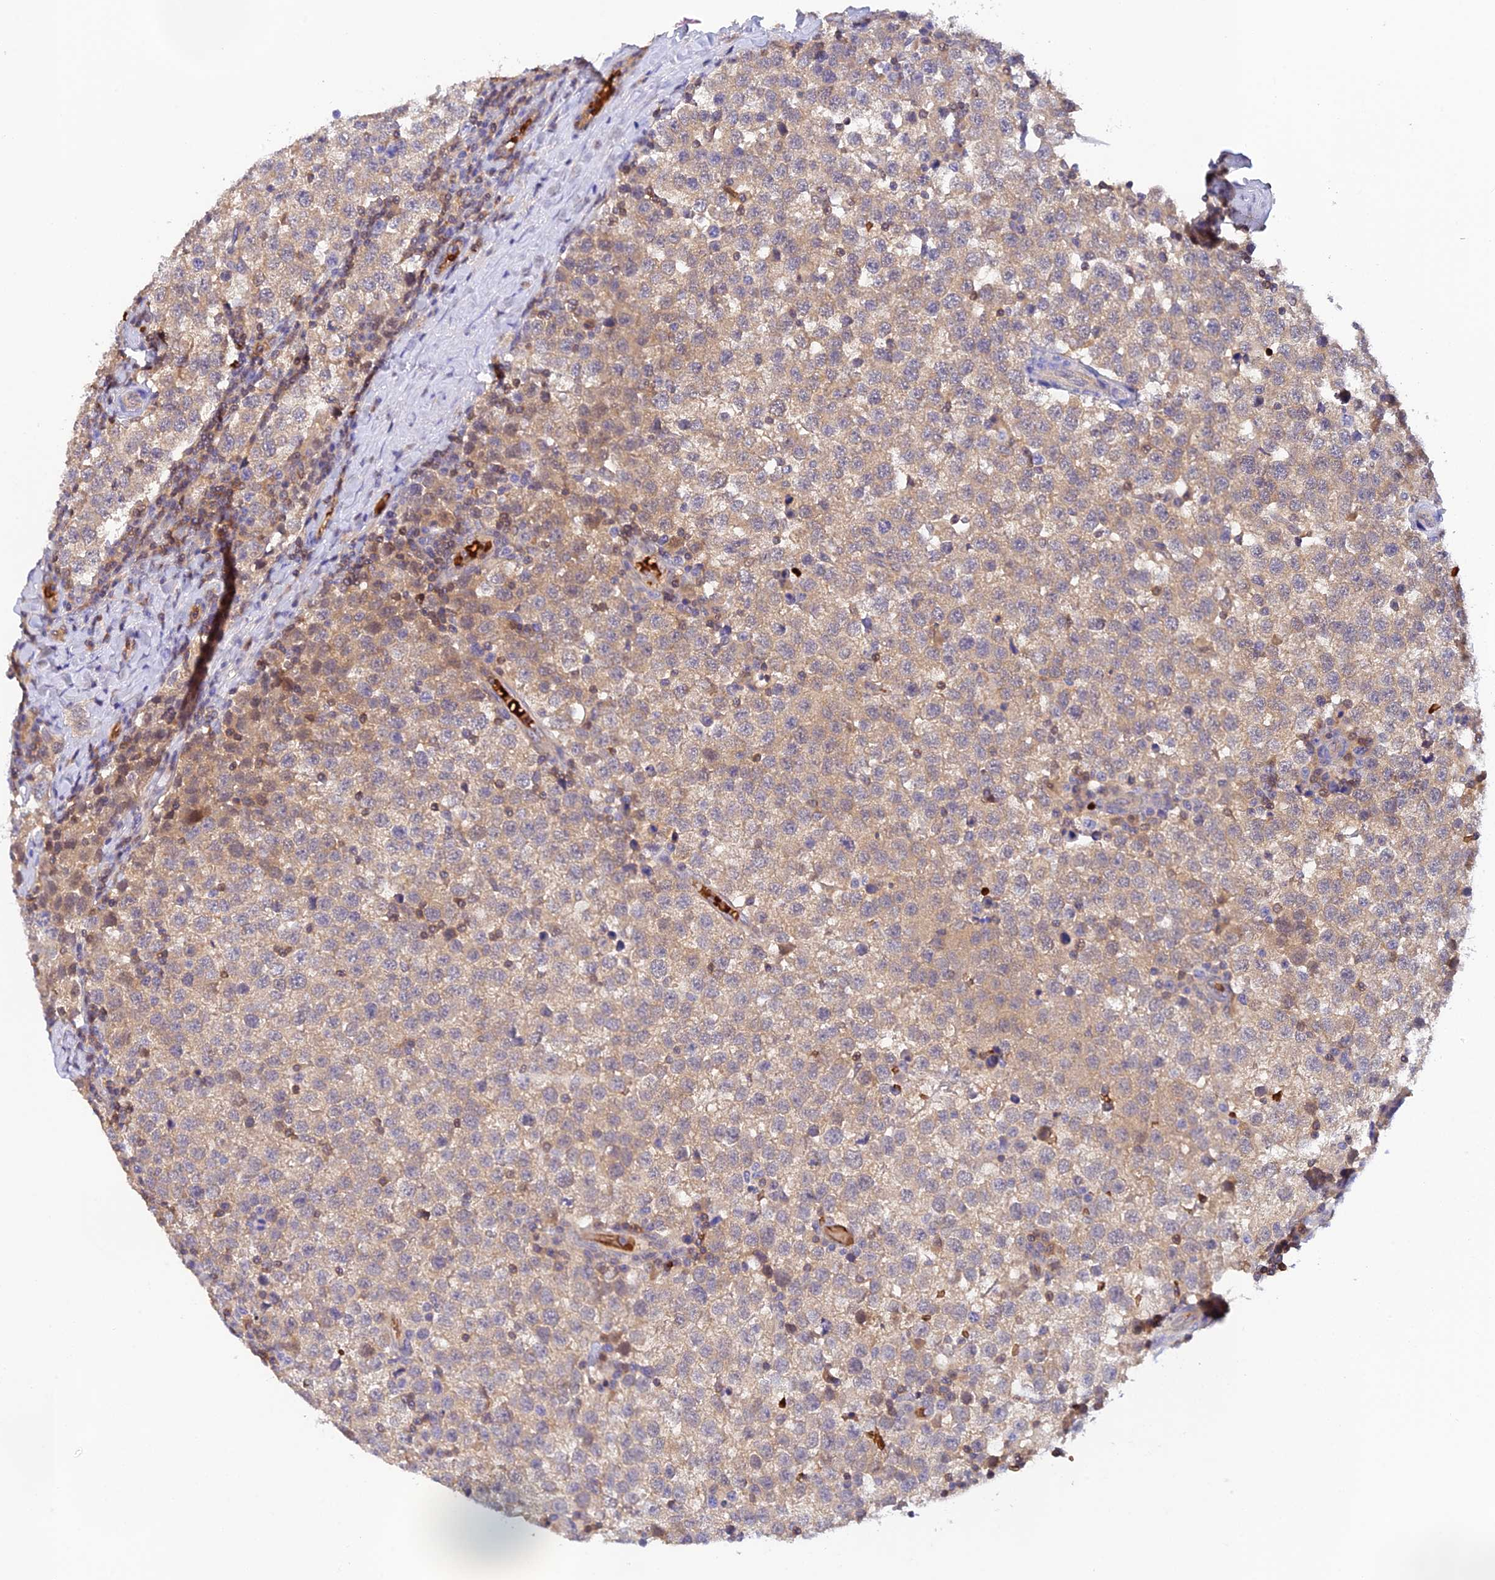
{"staining": {"intensity": "weak", "quantity": ">75%", "location": "cytoplasmic/membranous"}, "tissue": "testis cancer", "cell_type": "Tumor cells", "image_type": "cancer", "snomed": [{"axis": "morphology", "description": "Seminoma, NOS"}, {"axis": "topography", "description": "Testis"}], "caption": "Protein staining of testis cancer (seminoma) tissue shows weak cytoplasmic/membranous positivity in about >75% of tumor cells.", "gene": "HDHD2", "patient": {"sex": "male", "age": 34}}